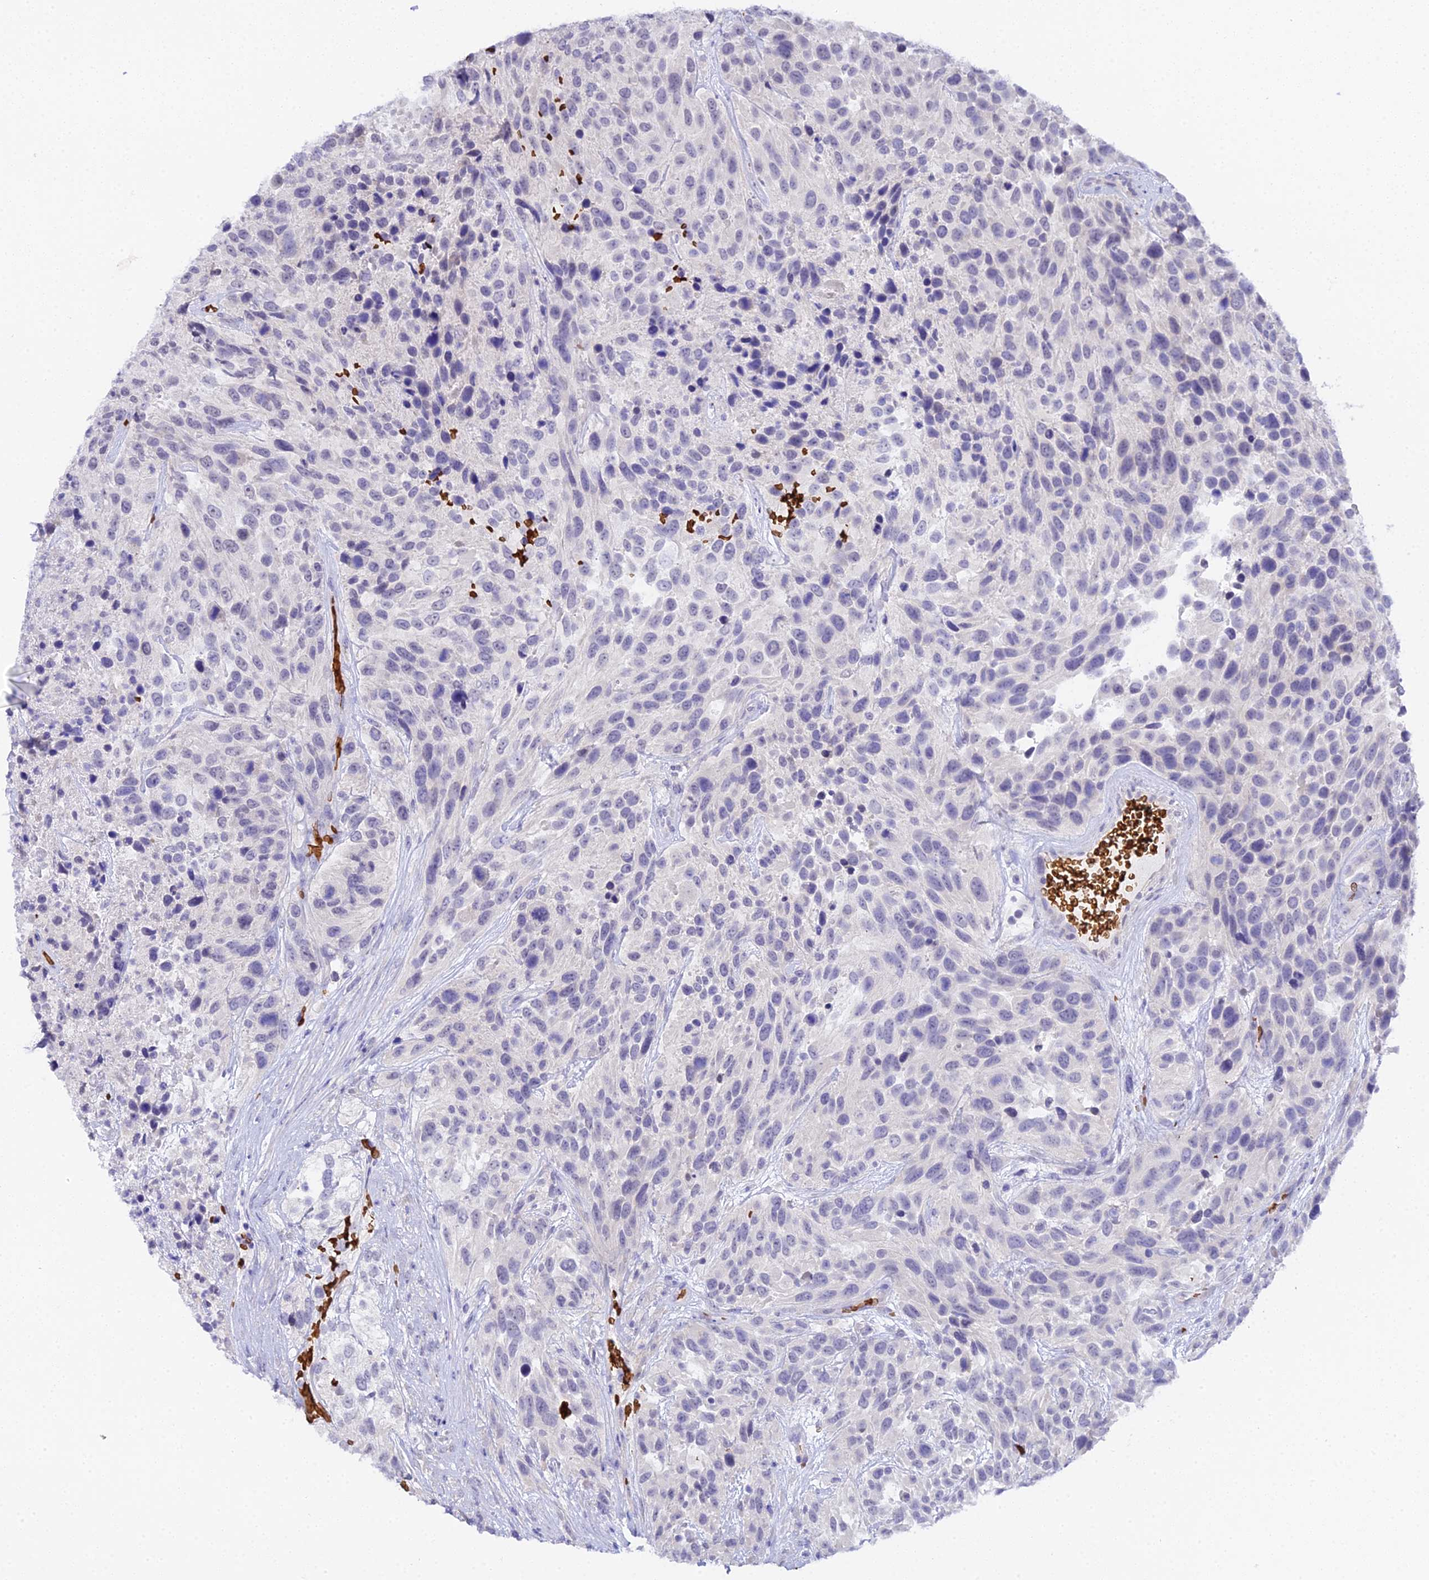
{"staining": {"intensity": "negative", "quantity": "none", "location": "none"}, "tissue": "urothelial cancer", "cell_type": "Tumor cells", "image_type": "cancer", "snomed": [{"axis": "morphology", "description": "Urothelial carcinoma, High grade"}, {"axis": "topography", "description": "Urinary bladder"}], "caption": "Tumor cells are negative for protein expression in human urothelial carcinoma (high-grade).", "gene": "CFAP45", "patient": {"sex": "female", "age": 70}}